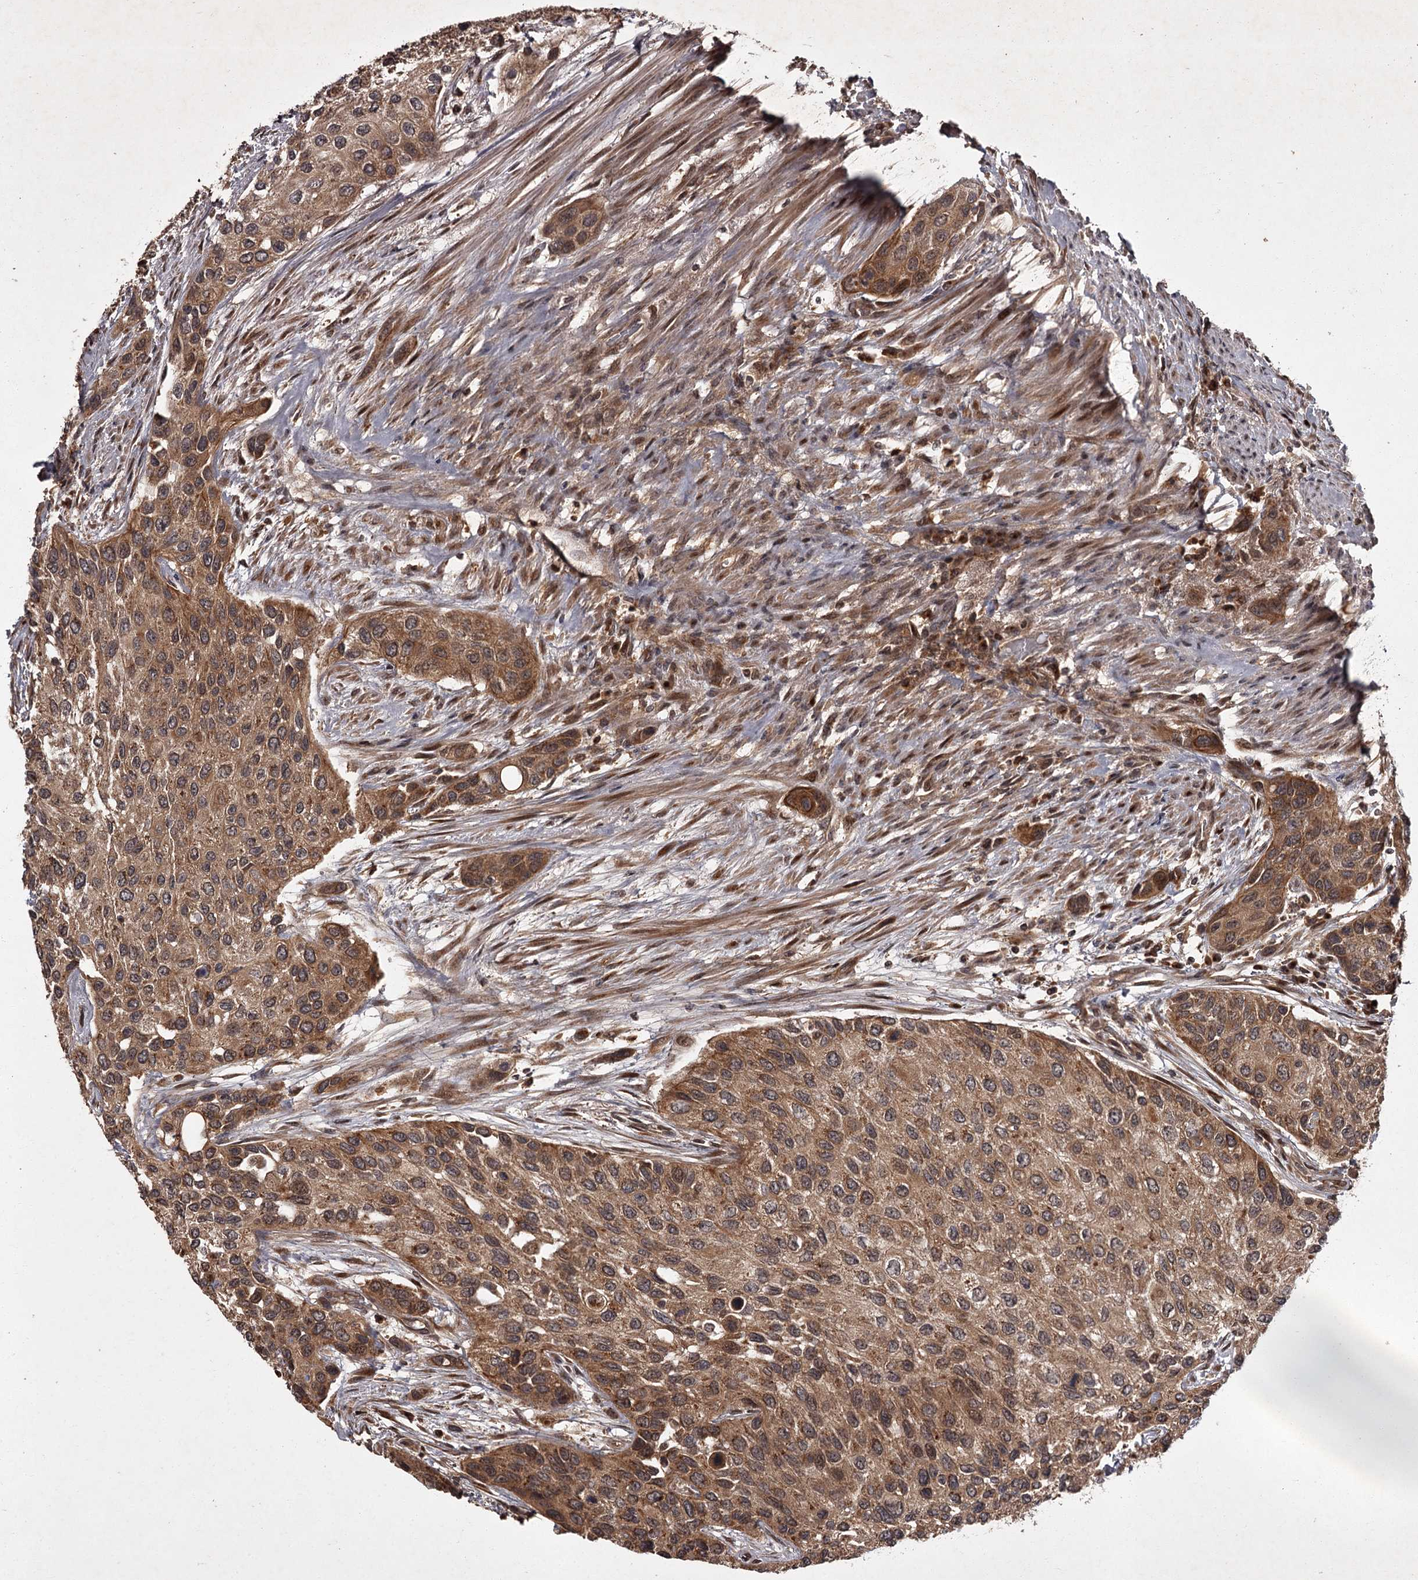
{"staining": {"intensity": "moderate", "quantity": ">75%", "location": "cytoplasmic/membranous"}, "tissue": "urothelial cancer", "cell_type": "Tumor cells", "image_type": "cancer", "snomed": [{"axis": "morphology", "description": "Normal tissue, NOS"}, {"axis": "morphology", "description": "Urothelial carcinoma, High grade"}, {"axis": "topography", "description": "Vascular tissue"}, {"axis": "topography", "description": "Urinary bladder"}], "caption": "Brown immunohistochemical staining in urothelial cancer reveals moderate cytoplasmic/membranous positivity in about >75% of tumor cells.", "gene": "TBC1D23", "patient": {"sex": "female", "age": 56}}